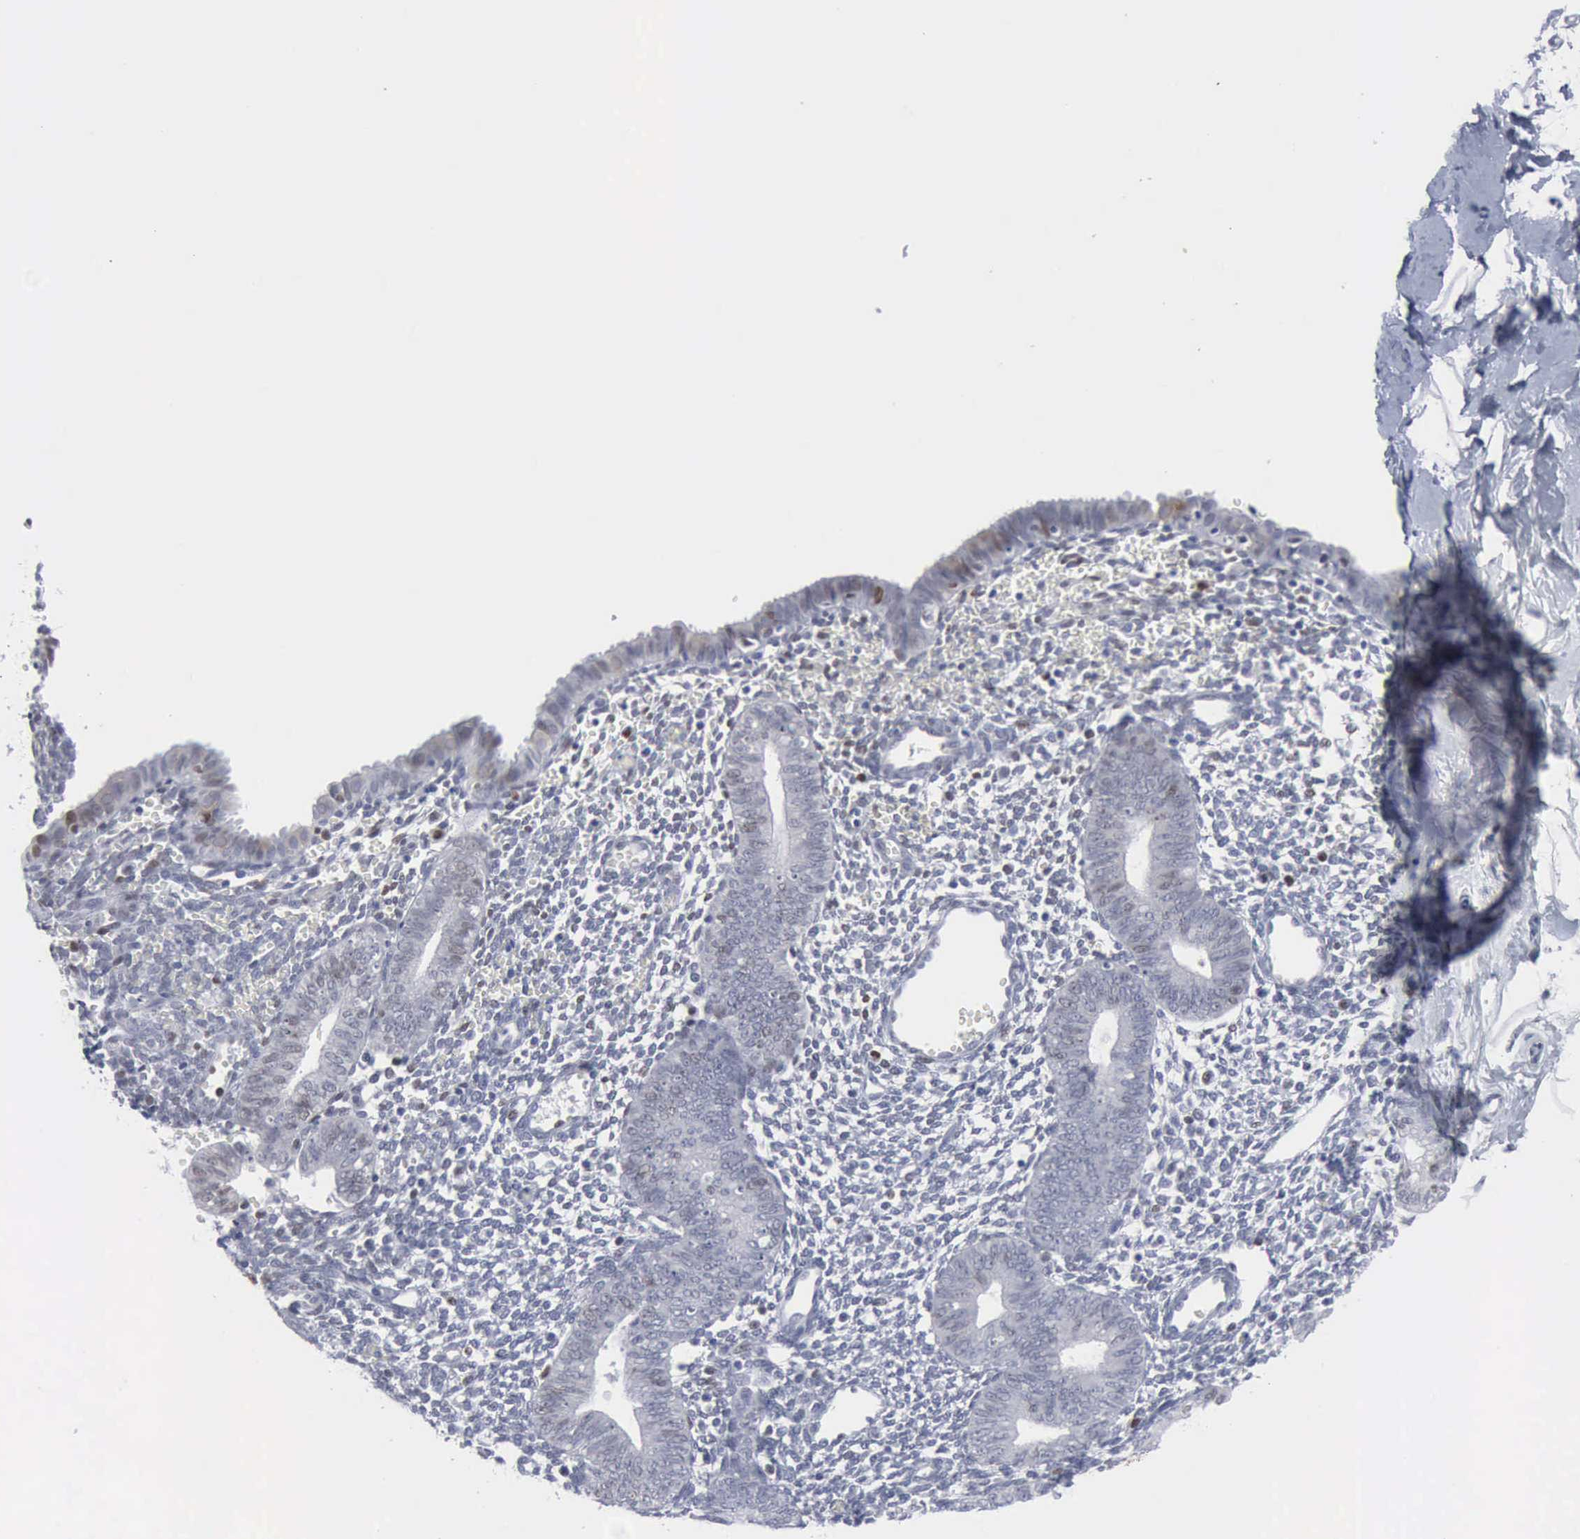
{"staining": {"intensity": "strong", "quantity": "<25%", "location": "nuclear"}, "tissue": "endometrium", "cell_type": "Cells in endometrial stroma", "image_type": "normal", "snomed": [{"axis": "morphology", "description": "Normal tissue, NOS"}, {"axis": "topography", "description": "Endometrium"}], "caption": "Immunohistochemistry (IHC) (DAB (3,3'-diaminobenzidine)) staining of normal human endometrium demonstrates strong nuclear protein staining in about <25% of cells in endometrial stroma.", "gene": "MCM5", "patient": {"sex": "female", "age": 61}}